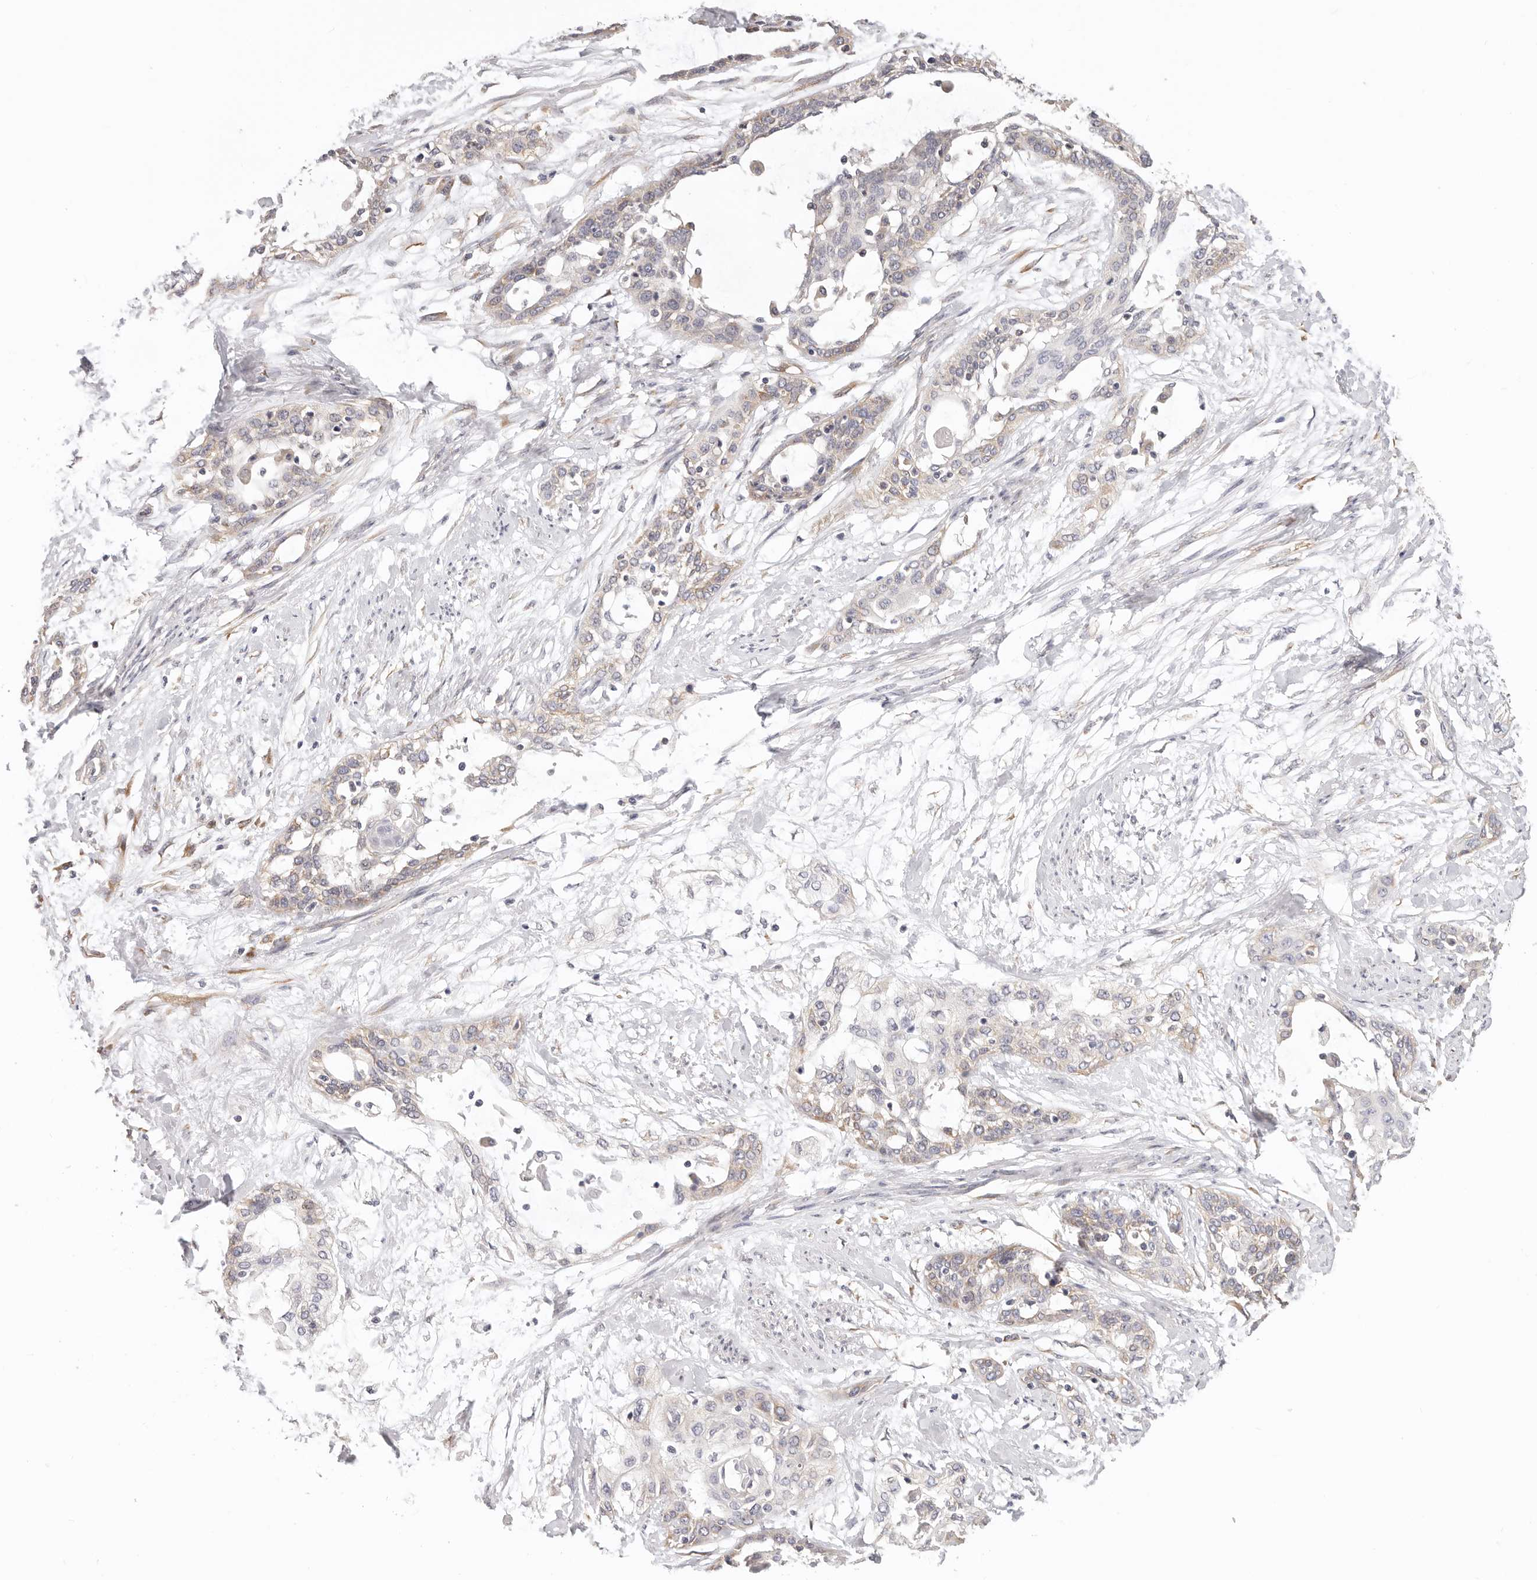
{"staining": {"intensity": "weak", "quantity": "25%-75%", "location": "cytoplasmic/membranous"}, "tissue": "cervical cancer", "cell_type": "Tumor cells", "image_type": "cancer", "snomed": [{"axis": "morphology", "description": "Squamous cell carcinoma, NOS"}, {"axis": "topography", "description": "Cervix"}], "caption": "IHC micrograph of human cervical cancer (squamous cell carcinoma) stained for a protein (brown), which demonstrates low levels of weak cytoplasmic/membranous positivity in approximately 25%-75% of tumor cells.", "gene": "AFDN", "patient": {"sex": "female", "age": 57}}